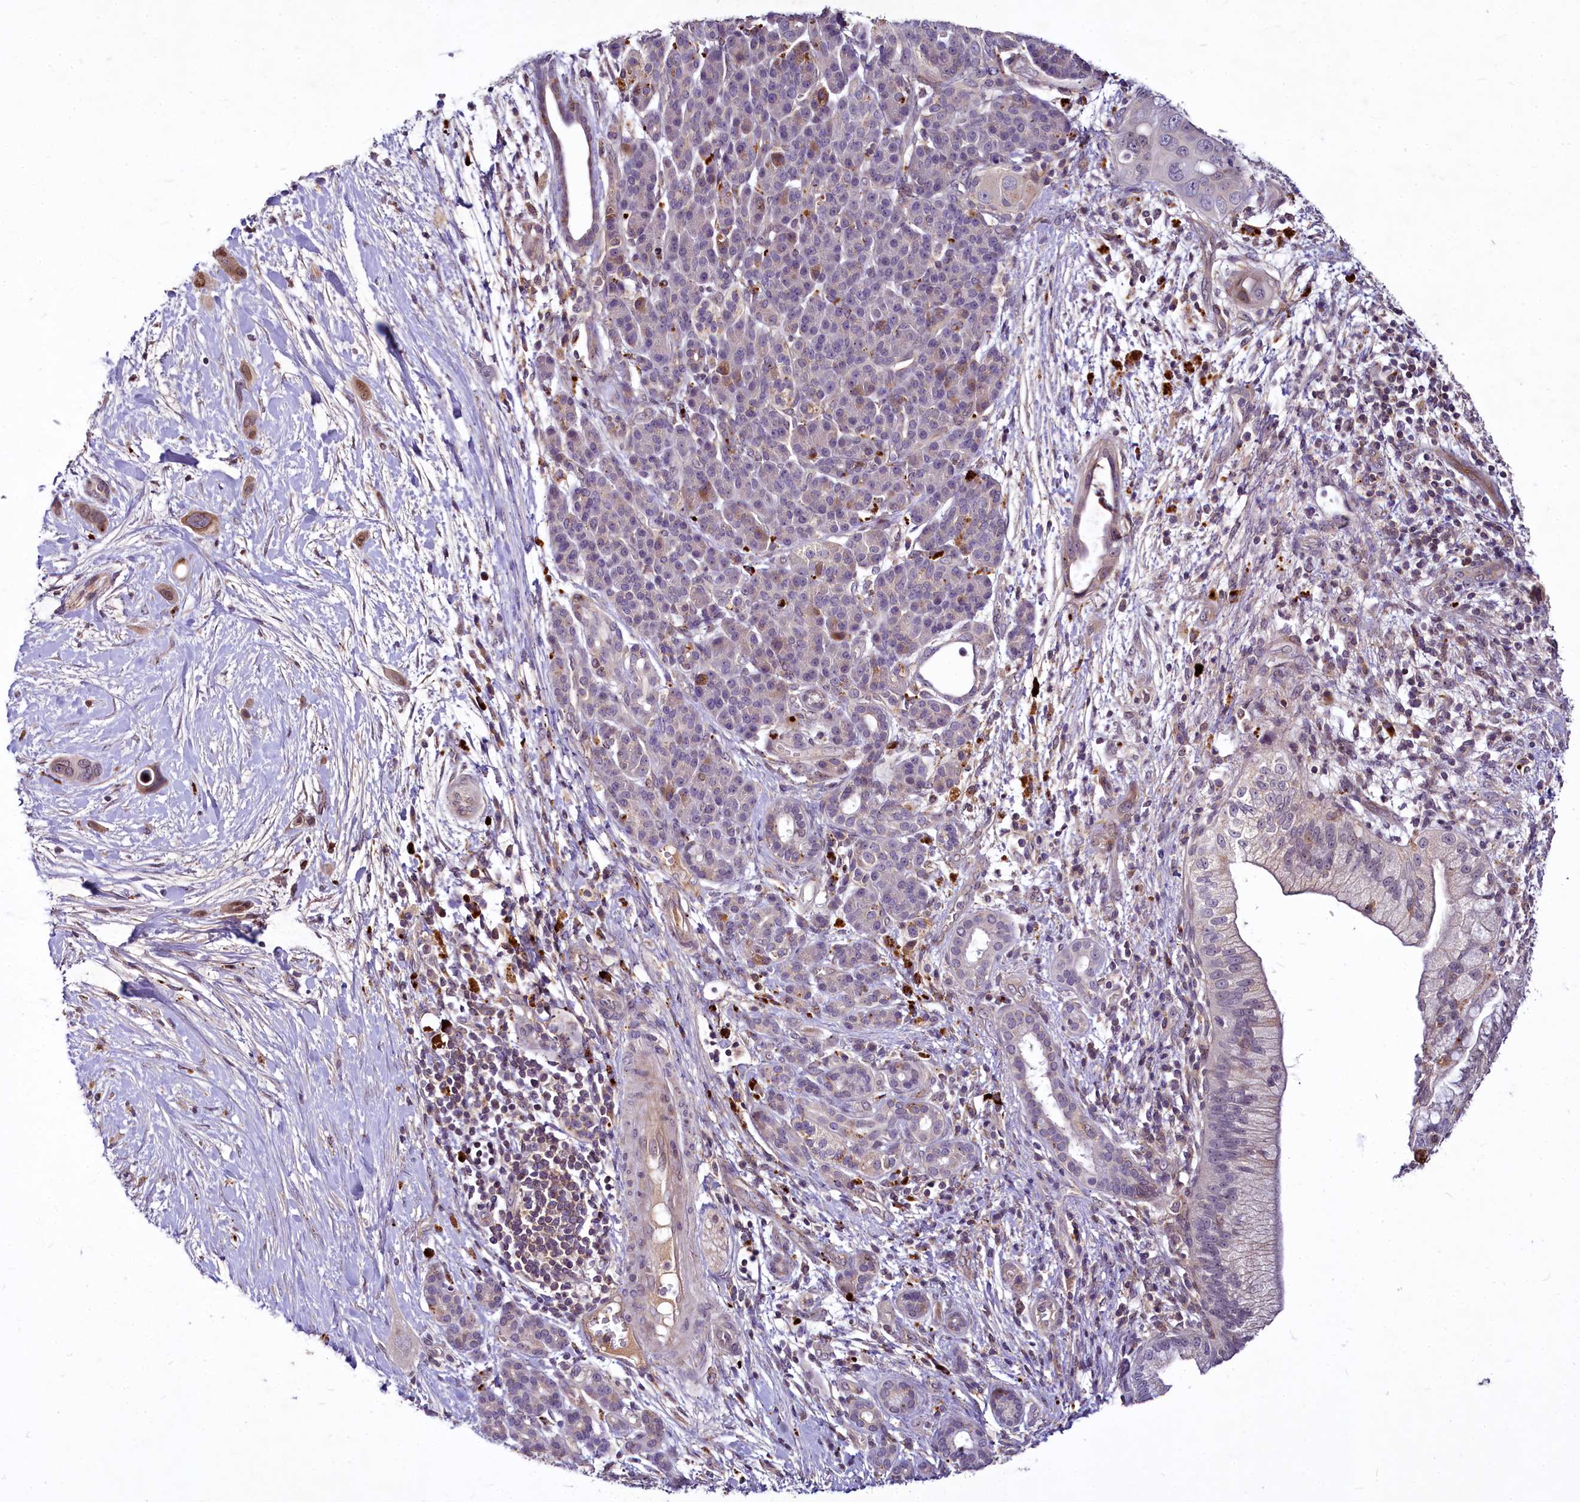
{"staining": {"intensity": "negative", "quantity": "none", "location": "none"}, "tissue": "pancreatic cancer", "cell_type": "Tumor cells", "image_type": "cancer", "snomed": [{"axis": "morphology", "description": "Adenocarcinoma, NOS"}, {"axis": "topography", "description": "Pancreas"}], "caption": "This is a histopathology image of immunohistochemistry (IHC) staining of adenocarcinoma (pancreatic), which shows no staining in tumor cells.", "gene": "C11orf86", "patient": {"sex": "male", "age": 59}}